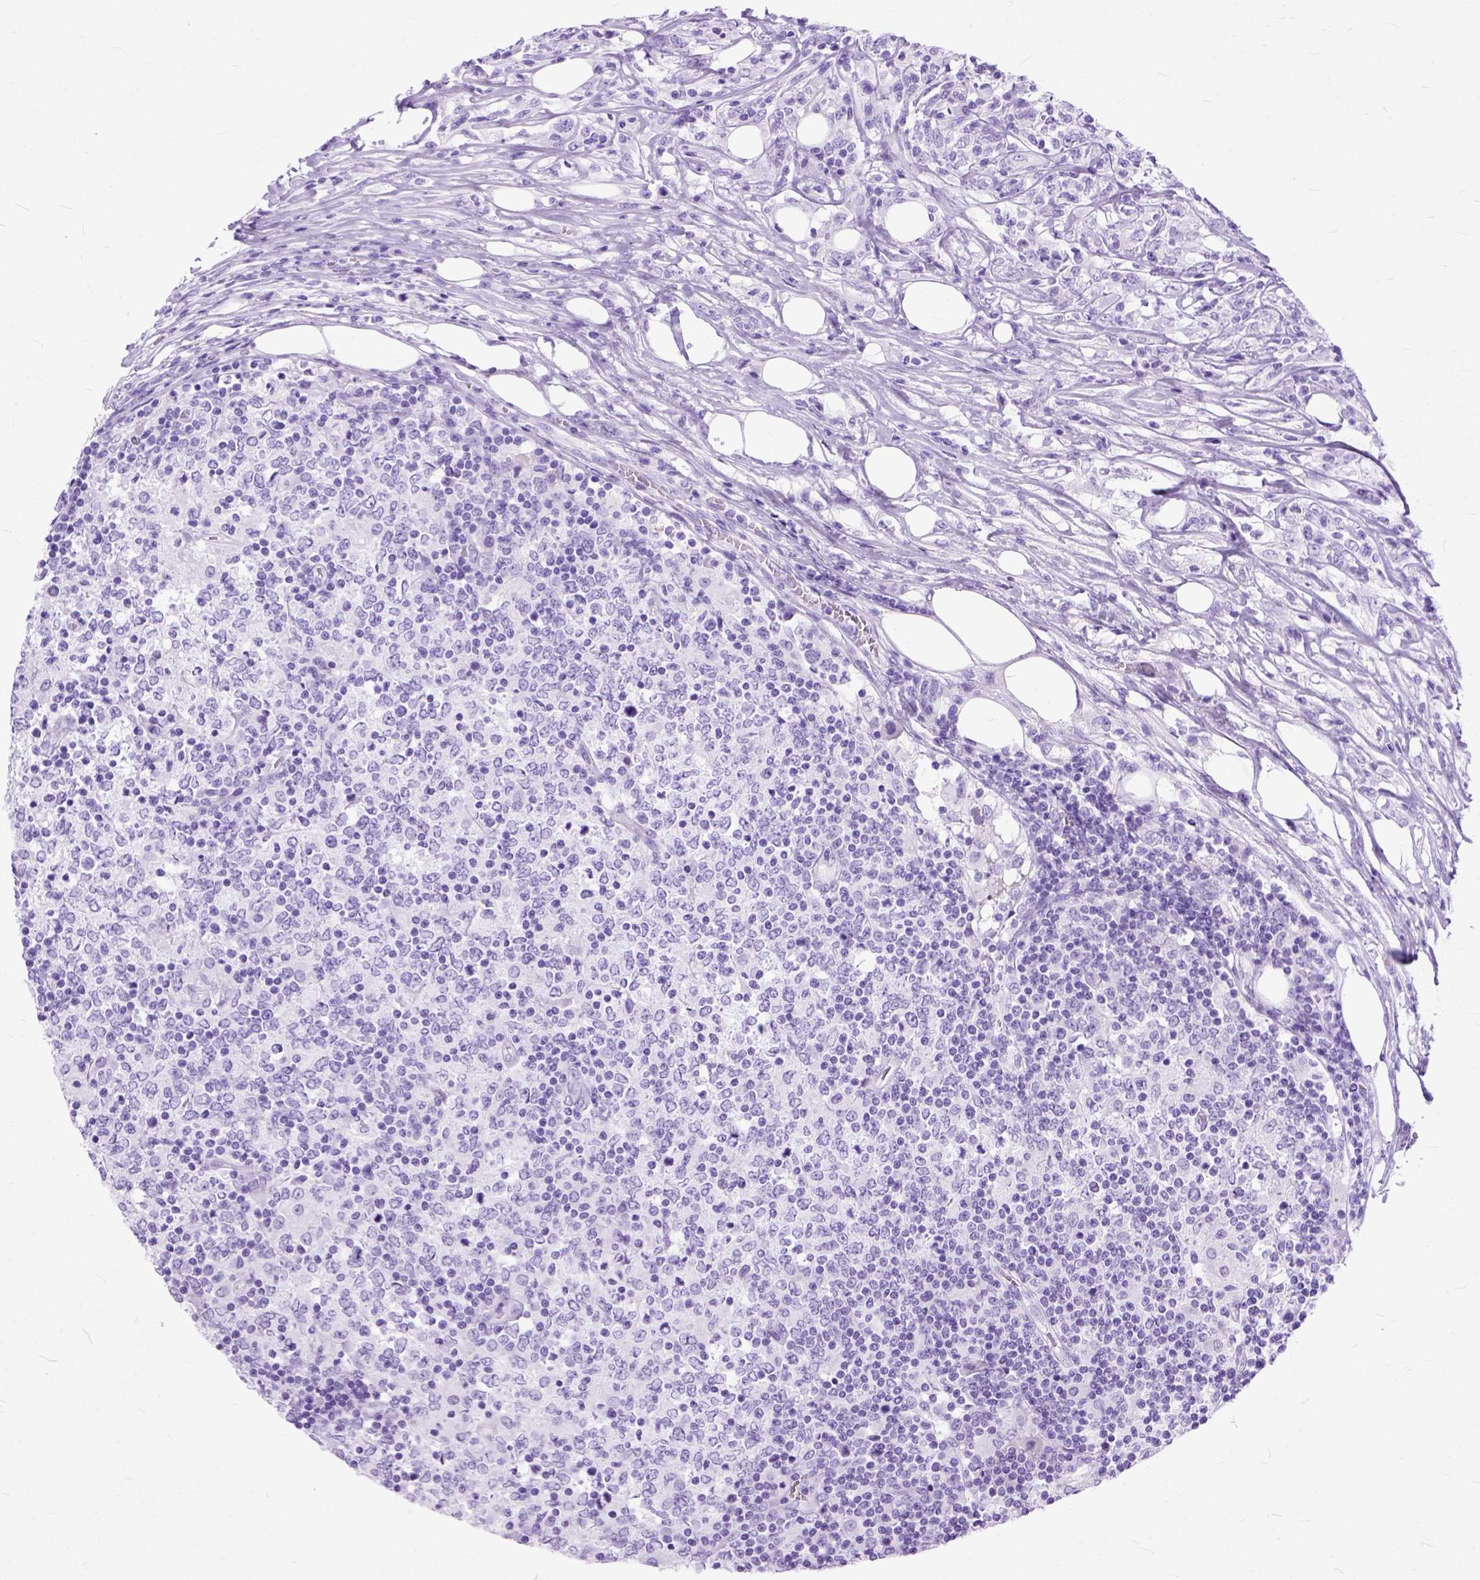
{"staining": {"intensity": "negative", "quantity": "none", "location": "none"}, "tissue": "lymphoma", "cell_type": "Tumor cells", "image_type": "cancer", "snomed": [{"axis": "morphology", "description": "Malignant lymphoma, non-Hodgkin's type, High grade"}, {"axis": "topography", "description": "Lymph node"}], "caption": "Tumor cells show no significant staining in malignant lymphoma, non-Hodgkin's type (high-grade).", "gene": "GNGT1", "patient": {"sex": "female", "age": 84}}